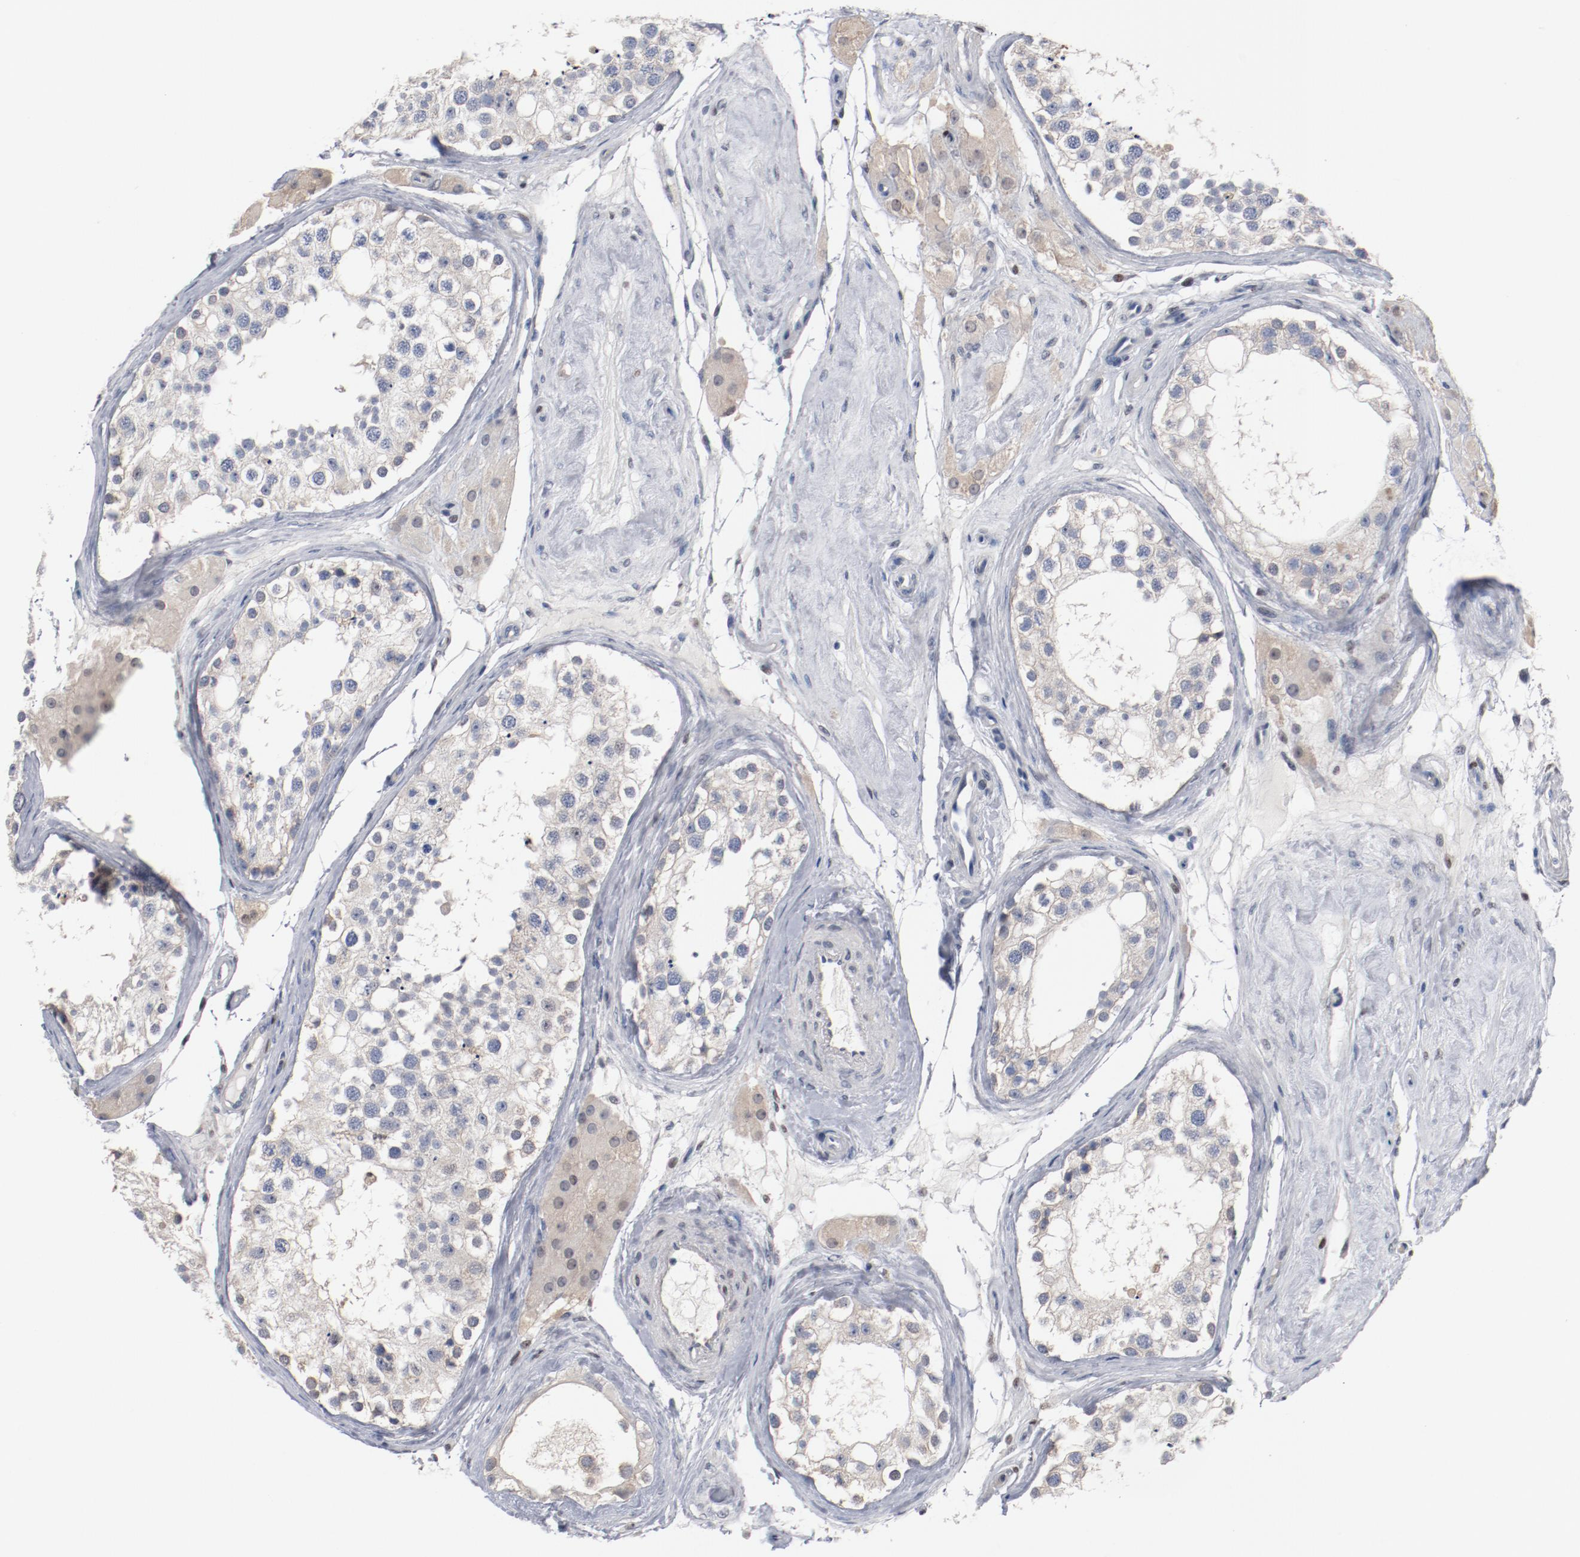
{"staining": {"intensity": "negative", "quantity": "none", "location": "none"}, "tissue": "testis", "cell_type": "Cells in seminiferous ducts", "image_type": "normal", "snomed": [{"axis": "morphology", "description": "Normal tissue, NOS"}, {"axis": "topography", "description": "Testis"}], "caption": "This micrograph is of unremarkable testis stained with immunohistochemistry (IHC) to label a protein in brown with the nuclei are counter-stained blue. There is no positivity in cells in seminiferous ducts. The staining was performed using DAB (3,3'-diaminobenzidine) to visualize the protein expression in brown, while the nuclei were stained in blue with hematoxylin (Magnification: 20x).", "gene": "ZEB2", "patient": {"sex": "male", "age": 68}}